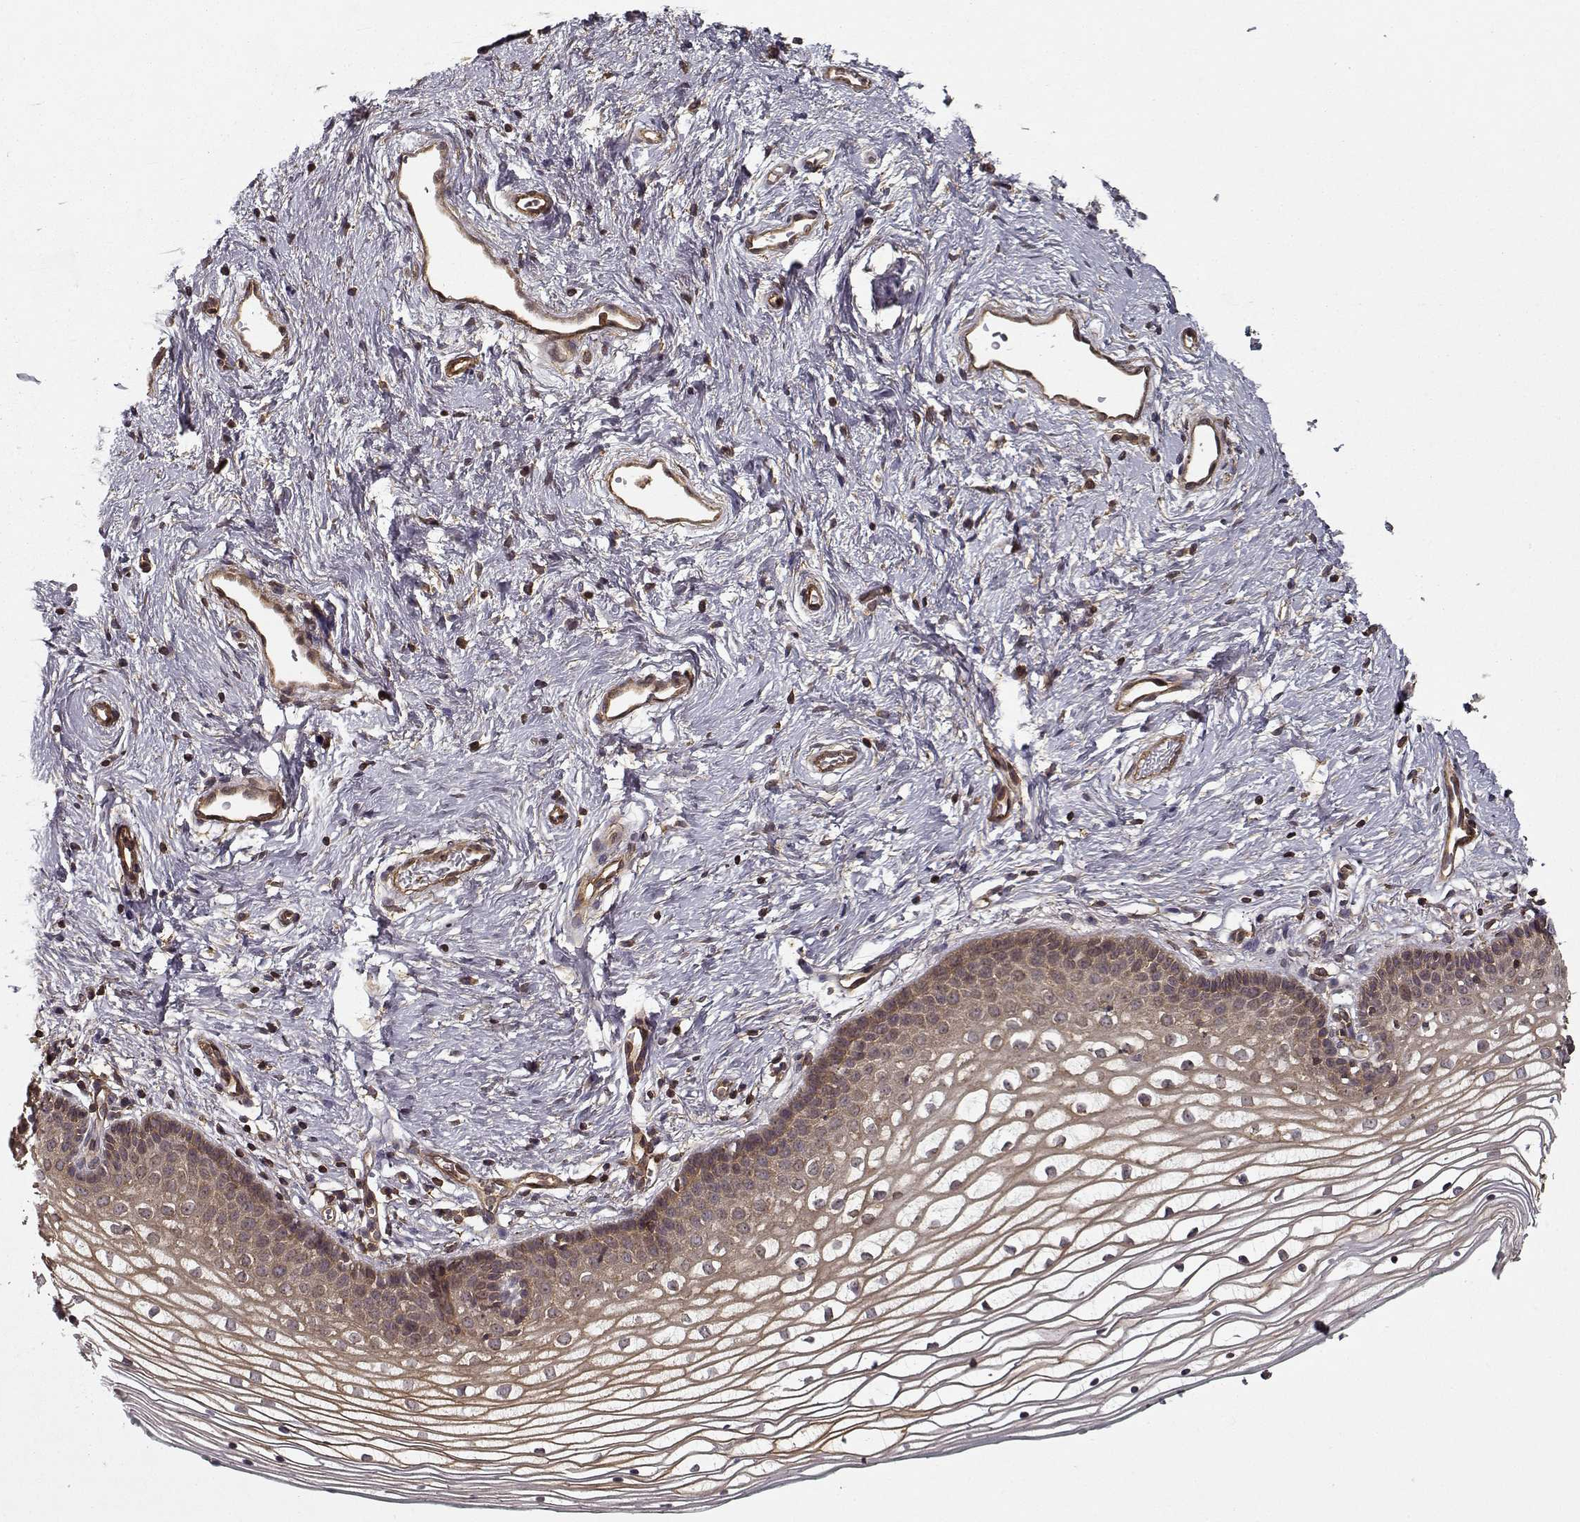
{"staining": {"intensity": "moderate", "quantity": ">75%", "location": "cytoplasmic/membranous"}, "tissue": "vagina", "cell_type": "Squamous epithelial cells", "image_type": "normal", "snomed": [{"axis": "morphology", "description": "Normal tissue, NOS"}, {"axis": "topography", "description": "Vagina"}], "caption": "Protein expression analysis of unremarkable human vagina reveals moderate cytoplasmic/membranous positivity in approximately >75% of squamous epithelial cells. The protein of interest is stained brown, and the nuclei are stained in blue (DAB (3,3'-diaminobenzidine) IHC with brightfield microscopy, high magnification).", "gene": "PPP1R12A", "patient": {"sex": "female", "age": 36}}